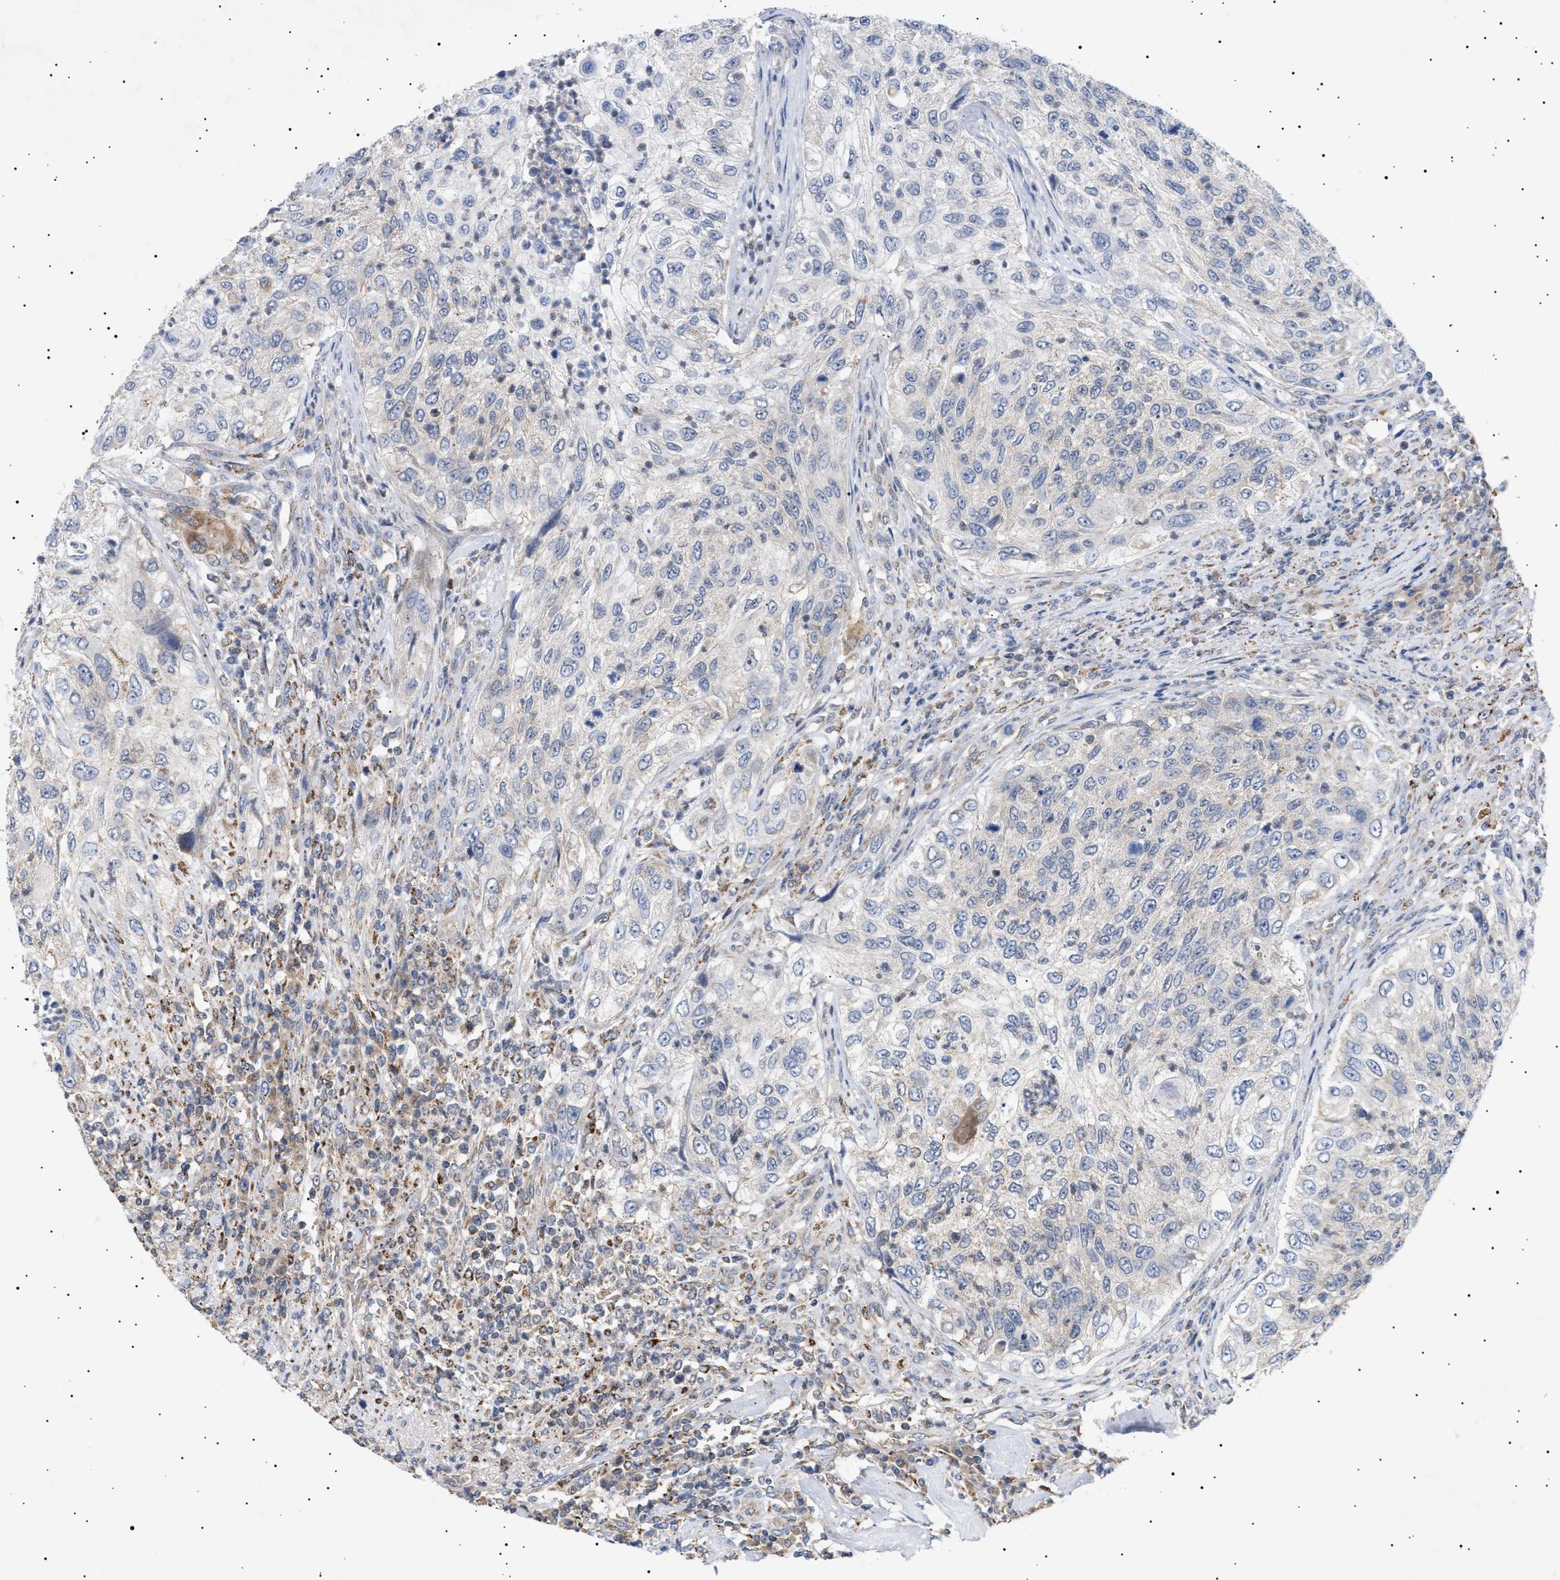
{"staining": {"intensity": "weak", "quantity": "<25%", "location": "cytoplasmic/membranous"}, "tissue": "urothelial cancer", "cell_type": "Tumor cells", "image_type": "cancer", "snomed": [{"axis": "morphology", "description": "Urothelial carcinoma, High grade"}, {"axis": "topography", "description": "Urinary bladder"}], "caption": "Protein analysis of urothelial carcinoma (high-grade) shows no significant positivity in tumor cells.", "gene": "SIRT5", "patient": {"sex": "female", "age": 60}}